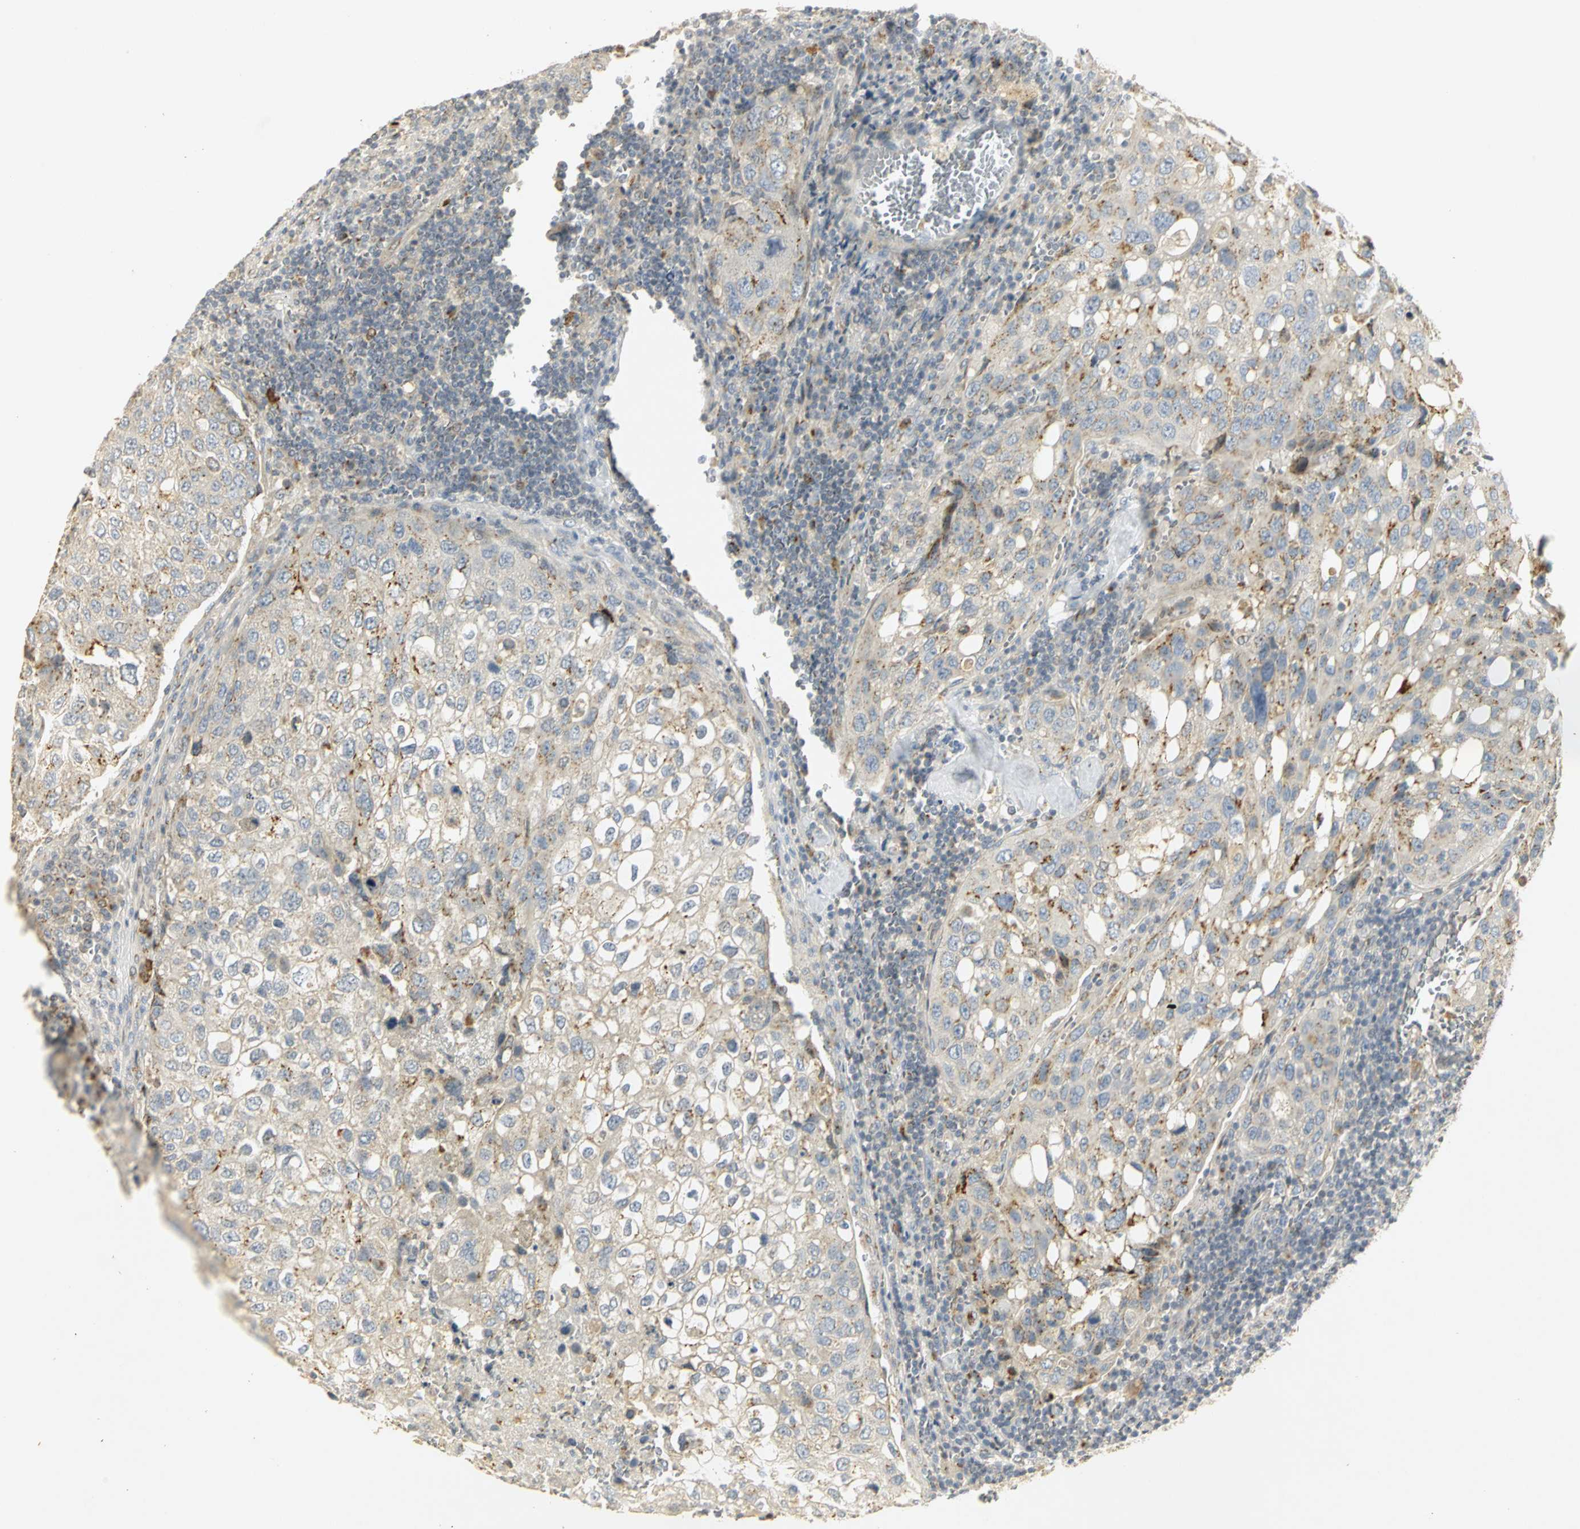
{"staining": {"intensity": "weak", "quantity": "25%-75%", "location": "cytoplasmic/membranous"}, "tissue": "urothelial cancer", "cell_type": "Tumor cells", "image_type": "cancer", "snomed": [{"axis": "morphology", "description": "Urothelial carcinoma, High grade"}, {"axis": "topography", "description": "Lymph node"}, {"axis": "topography", "description": "Urinary bladder"}], "caption": "The image exhibits immunohistochemical staining of urothelial cancer. There is weak cytoplasmic/membranous staining is present in about 25%-75% of tumor cells. Nuclei are stained in blue.", "gene": "TM9SF2", "patient": {"sex": "male", "age": 51}}